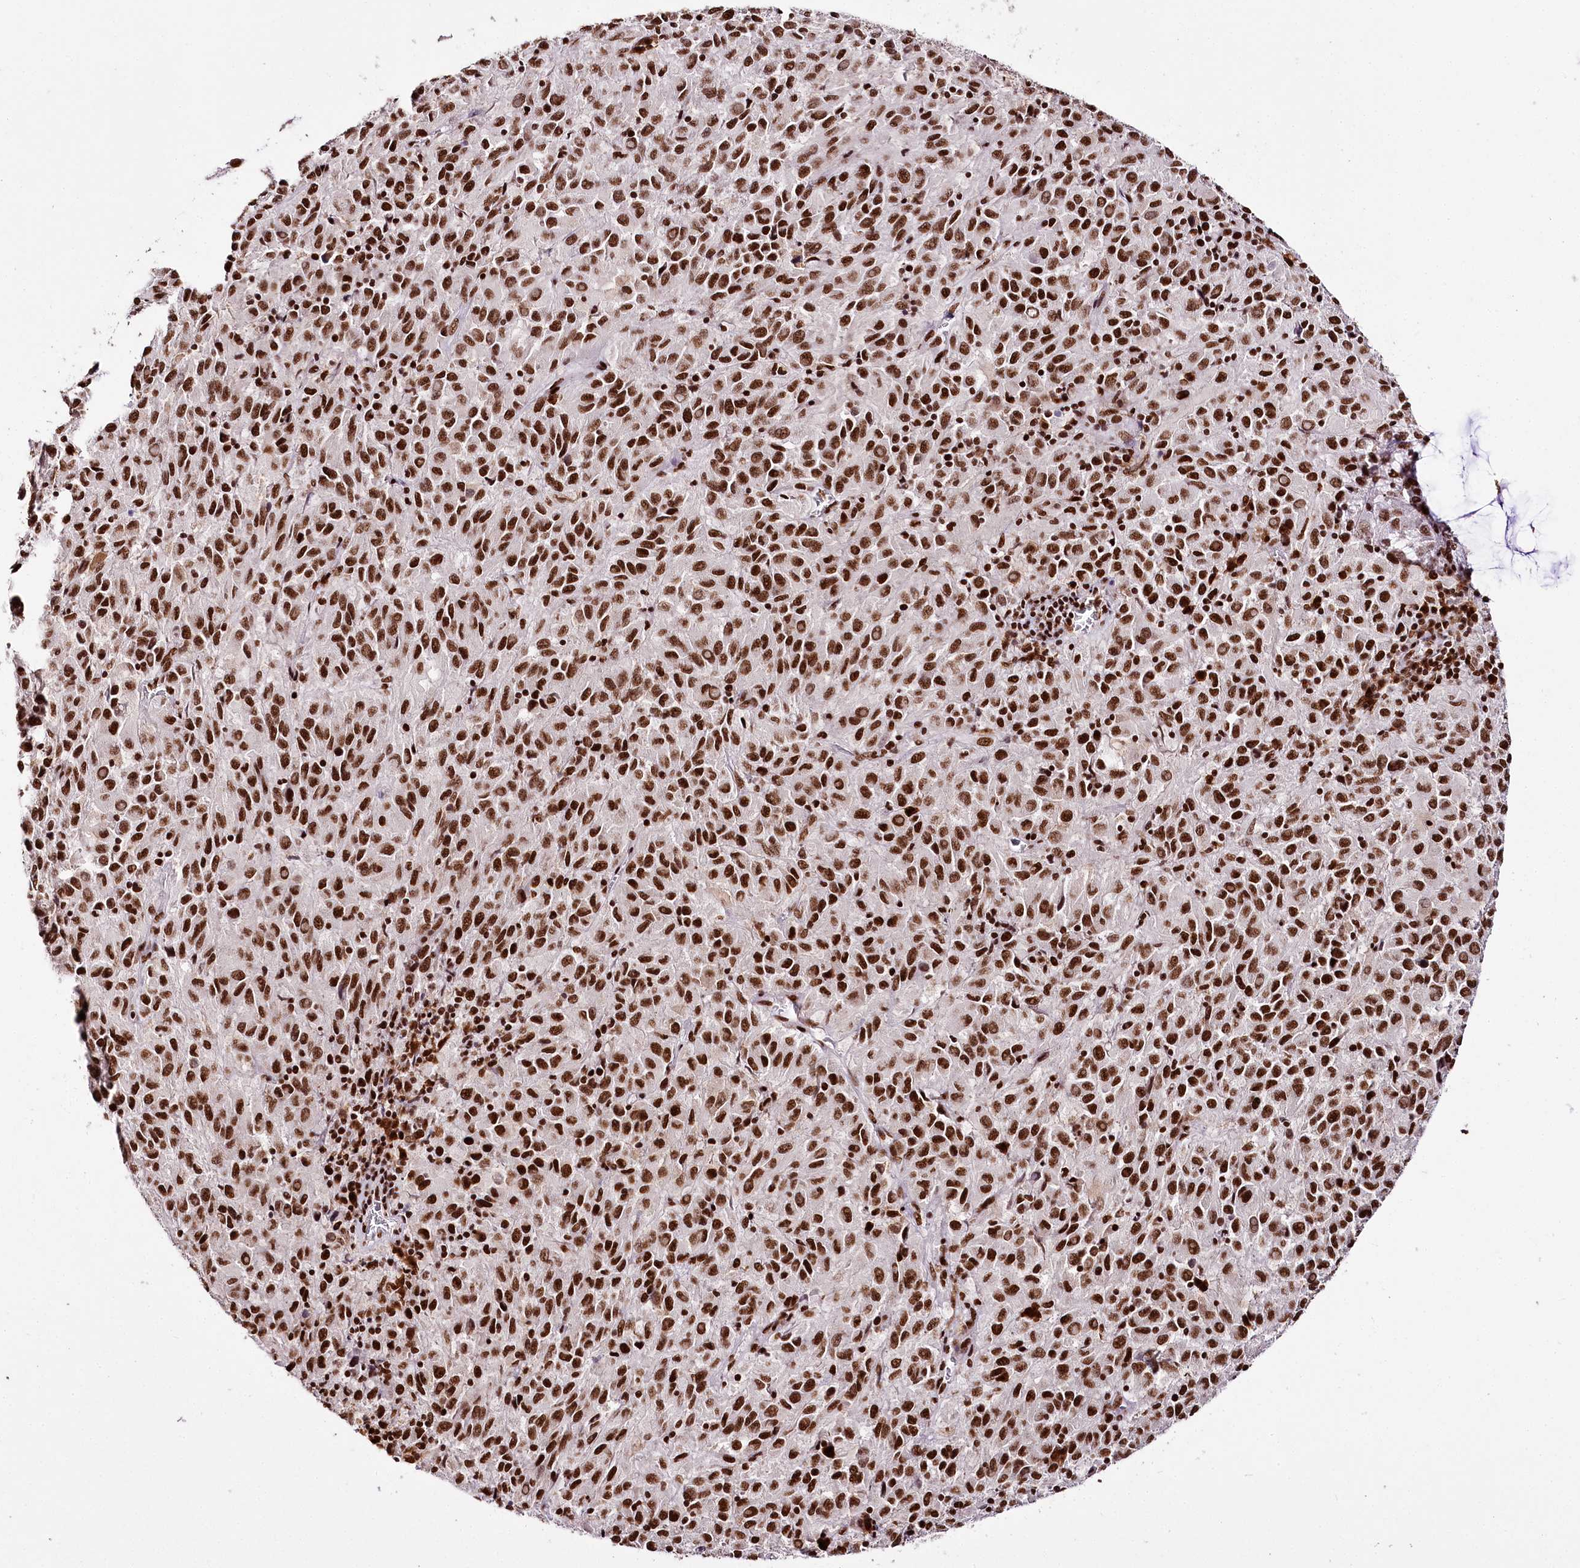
{"staining": {"intensity": "strong", "quantity": ">75%", "location": "nuclear"}, "tissue": "melanoma", "cell_type": "Tumor cells", "image_type": "cancer", "snomed": [{"axis": "morphology", "description": "Malignant melanoma, Metastatic site"}, {"axis": "topography", "description": "Lung"}], "caption": "DAB immunohistochemical staining of human melanoma shows strong nuclear protein positivity in approximately >75% of tumor cells.", "gene": "SMARCE1", "patient": {"sex": "male", "age": 64}}